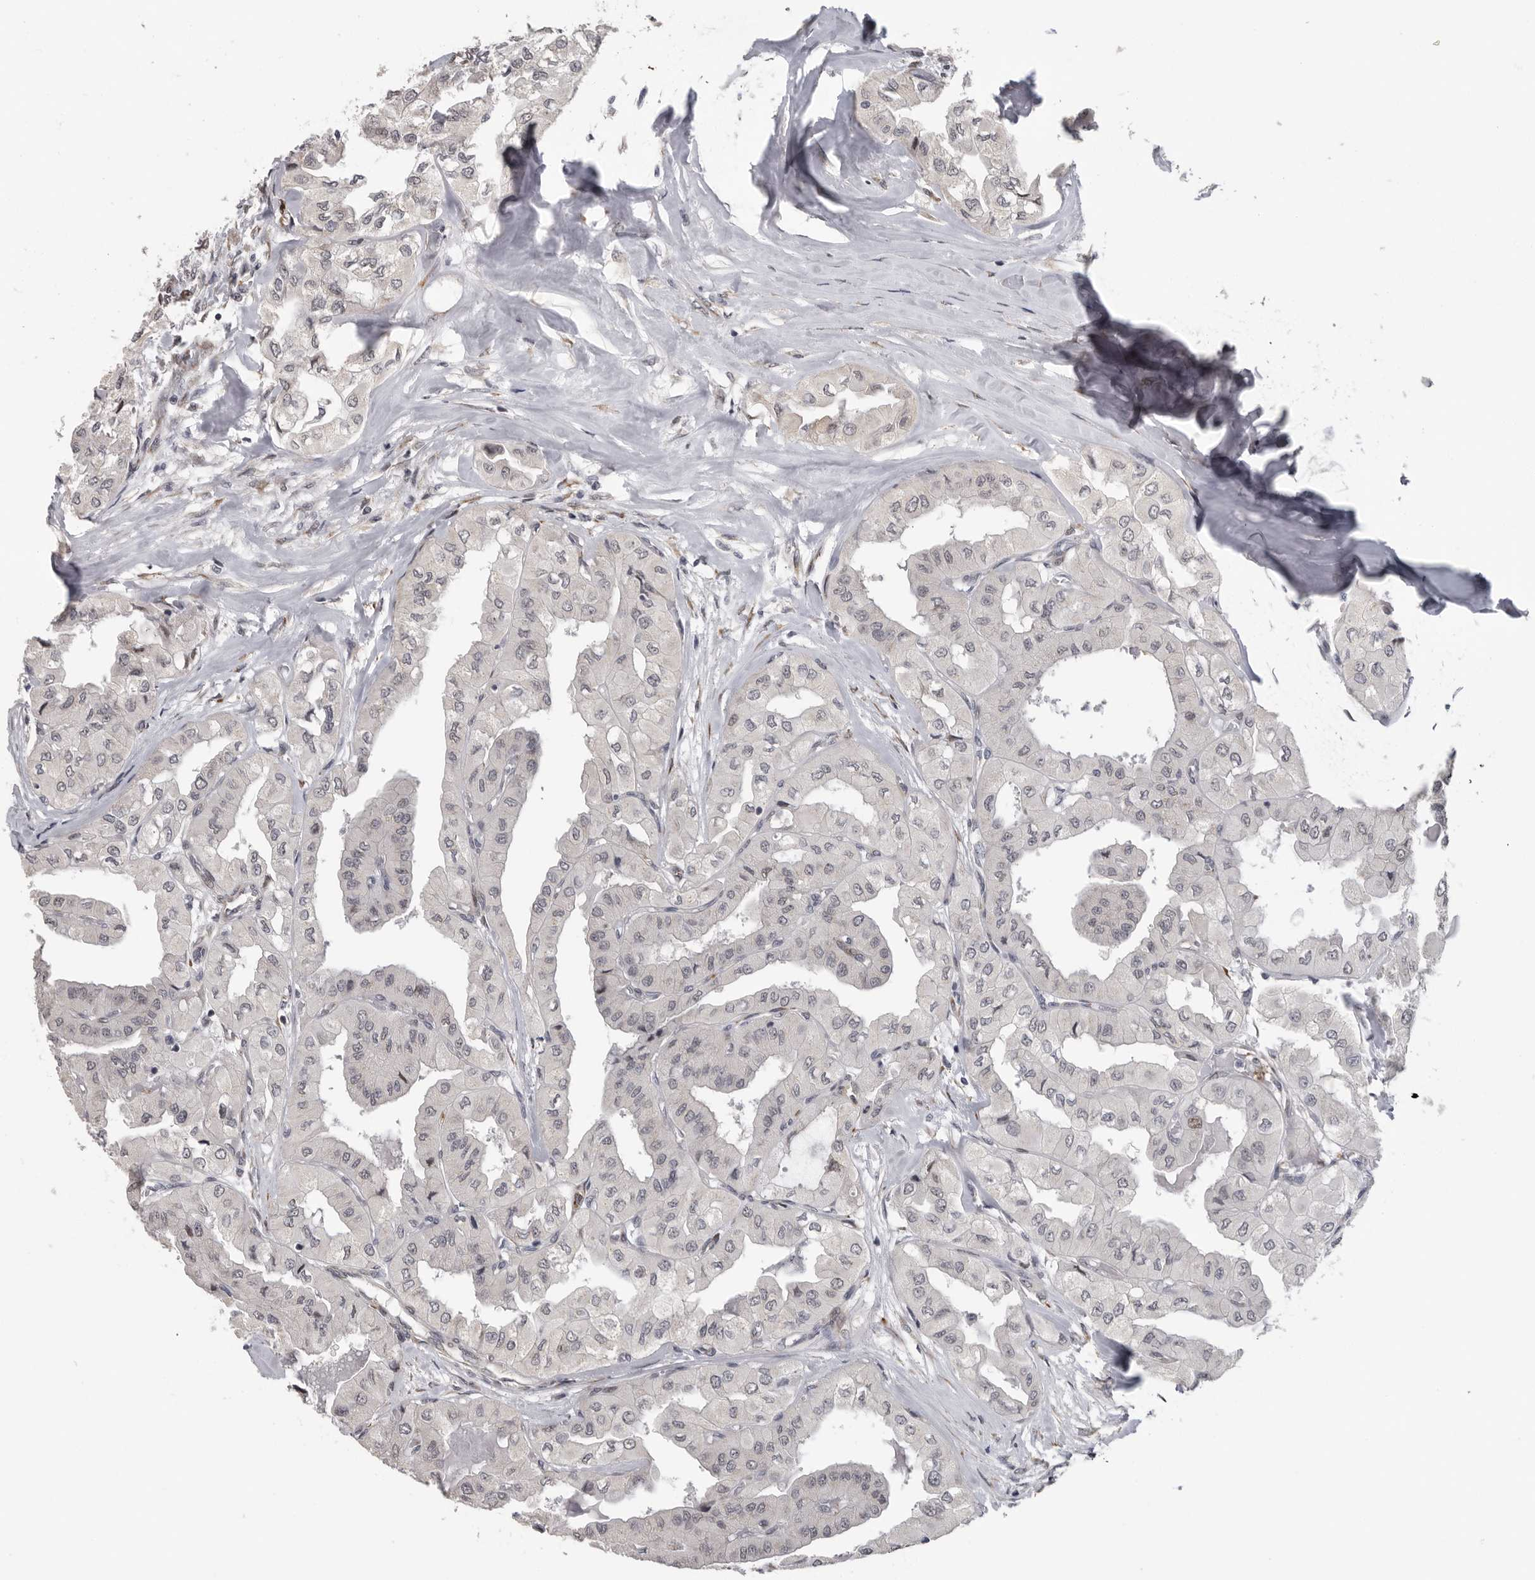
{"staining": {"intensity": "negative", "quantity": "none", "location": "none"}, "tissue": "thyroid cancer", "cell_type": "Tumor cells", "image_type": "cancer", "snomed": [{"axis": "morphology", "description": "Papillary adenocarcinoma, NOS"}, {"axis": "topography", "description": "Thyroid gland"}], "caption": "Tumor cells show no significant protein positivity in papillary adenocarcinoma (thyroid). The staining is performed using DAB (3,3'-diaminobenzidine) brown chromogen with nuclei counter-stained in using hematoxylin.", "gene": "RALGPS2", "patient": {"sex": "female", "age": 59}}